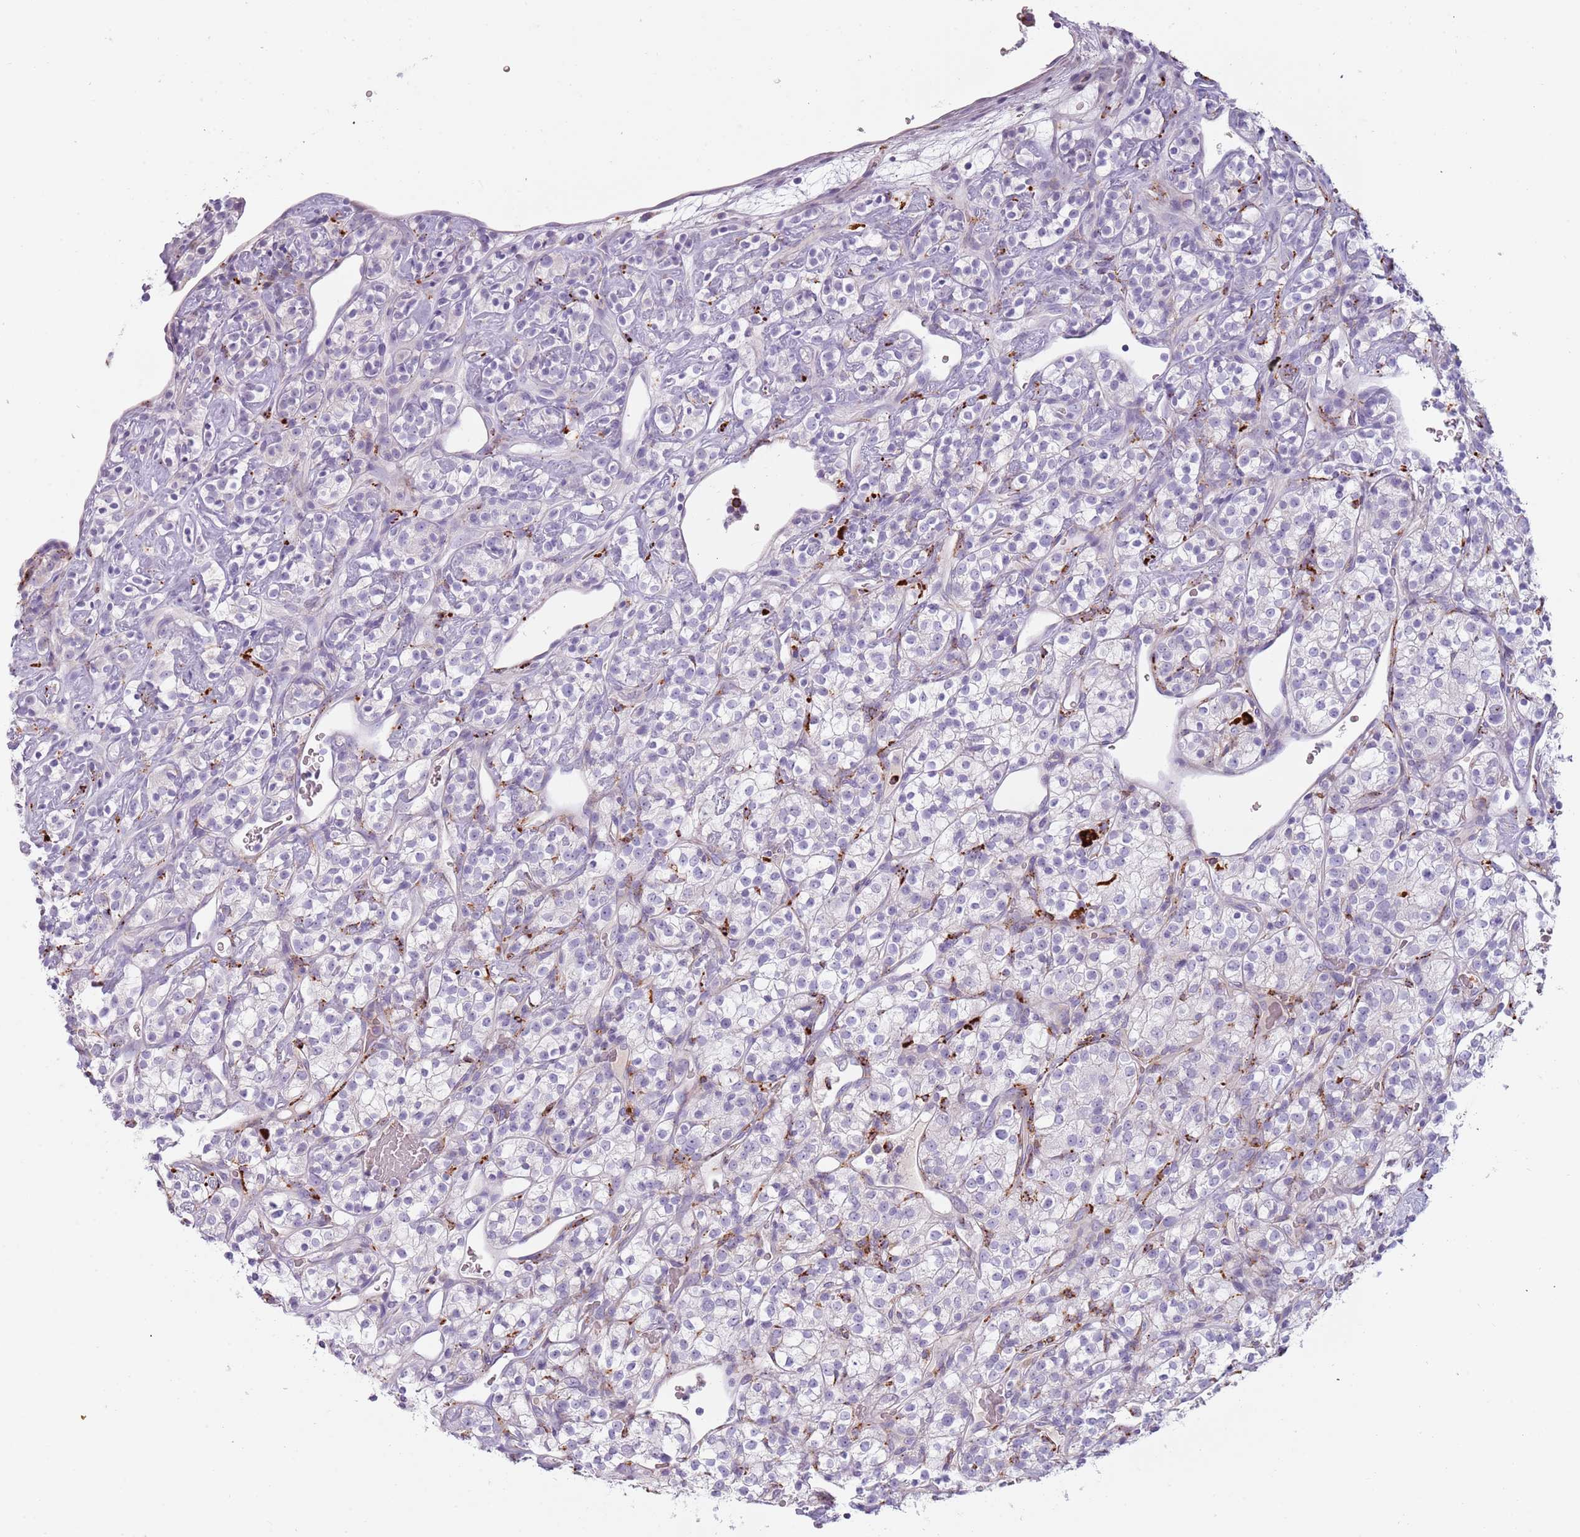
{"staining": {"intensity": "negative", "quantity": "none", "location": "none"}, "tissue": "renal cancer", "cell_type": "Tumor cells", "image_type": "cancer", "snomed": [{"axis": "morphology", "description": "Adenocarcinoma, NOS"}, {"axis": "topography", "description": "Kidney"}], "caption": "Immunohistochemistry histopathology image of neoplastic tissue: human renal cancer (adenocarcinoma) stained with DAB (3,3'-diaminobenzidine) reveals no significant protein staining in tumor cells. (Brightfield microscopy of DAB immunohistochemistry (IHC) at high magnification).", "gene": "NWD2", "patient": {"sex": "male", "age": 77}}